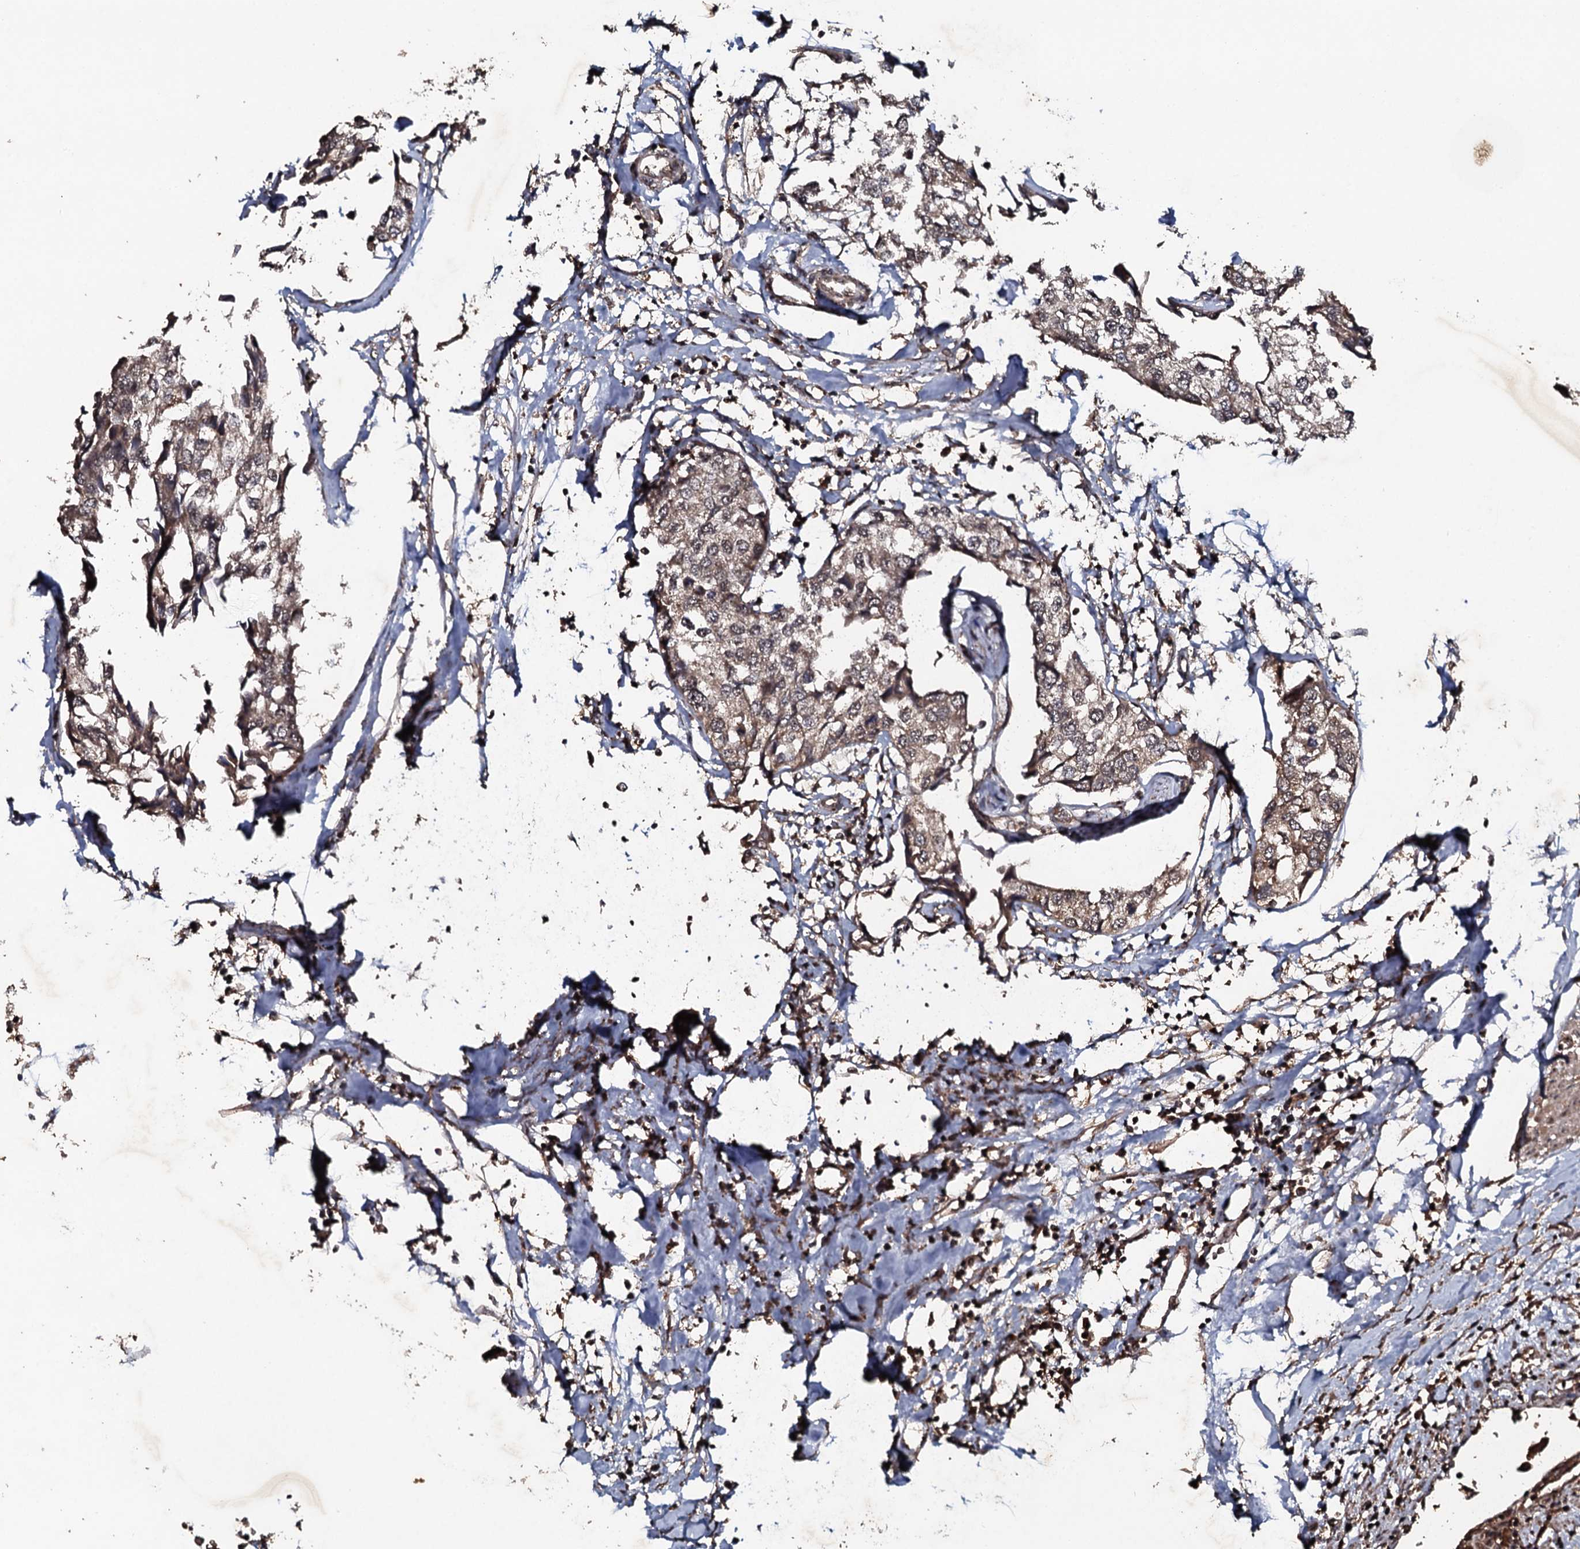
{"staining": {"intensity": "weak", "quantity": ">75%", "location": "cytoplasmic/membranous"}, "tissue": "urothelial cancer", "cell_type": "Tumor cells", "image_type": "cancer", "snomed": [{"axis": "morphology", "description": "Urothelial carcinoma, High grade"}, {"axis": "topography", "description": "Urinary bladder"}], "caption": "The histopathology image demonstrates a brown stain indicating the presence of a protein in the cytoplasmic/membranous of tumor cells in urothelial cancer.", "gene": "ADGRG3", "patient": {"sex": "male", "age": 64}}